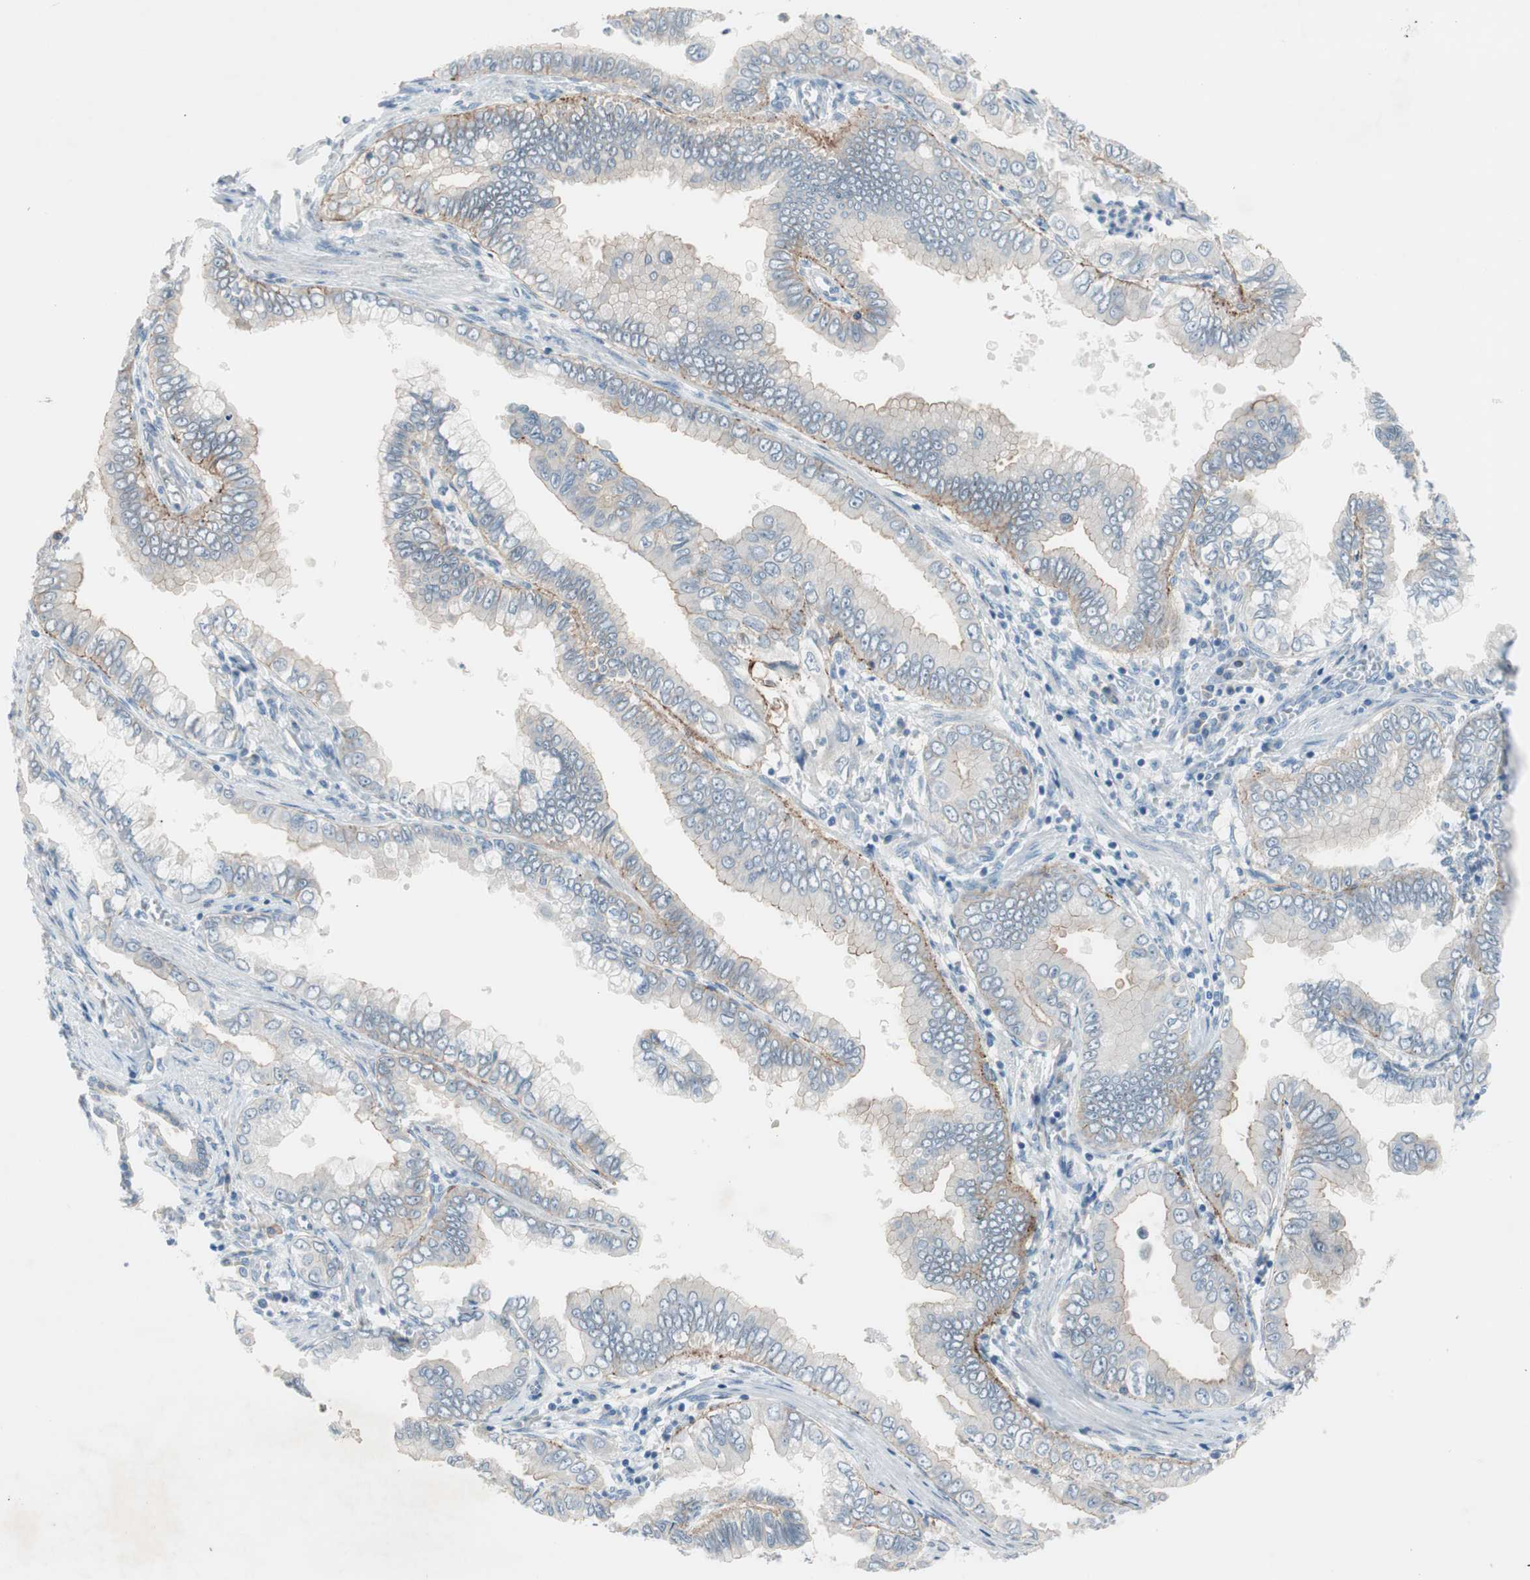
{"staining": {"intensity": "moderate", "quantity": "25%-75%", "location": "cytoplasmic/membranous"}, "tissue": "pancreatic cancer", "cell_type": "Tumor cells", "image_type": "cancer", "snomed": [{"axis": "morphology", "description": "Normal tissue, NOS"}, {"axis": "topography", "description": "Lymph node"}], "caption": "Immunohistochemical staining of human pancreatic cancer displays medium levels of moderate cytoplasmic/membranous staining in approximately 25%-75% of tumor cells.", "gene": "PRRG4", "patient": {"sex": "male", "age": 50}}